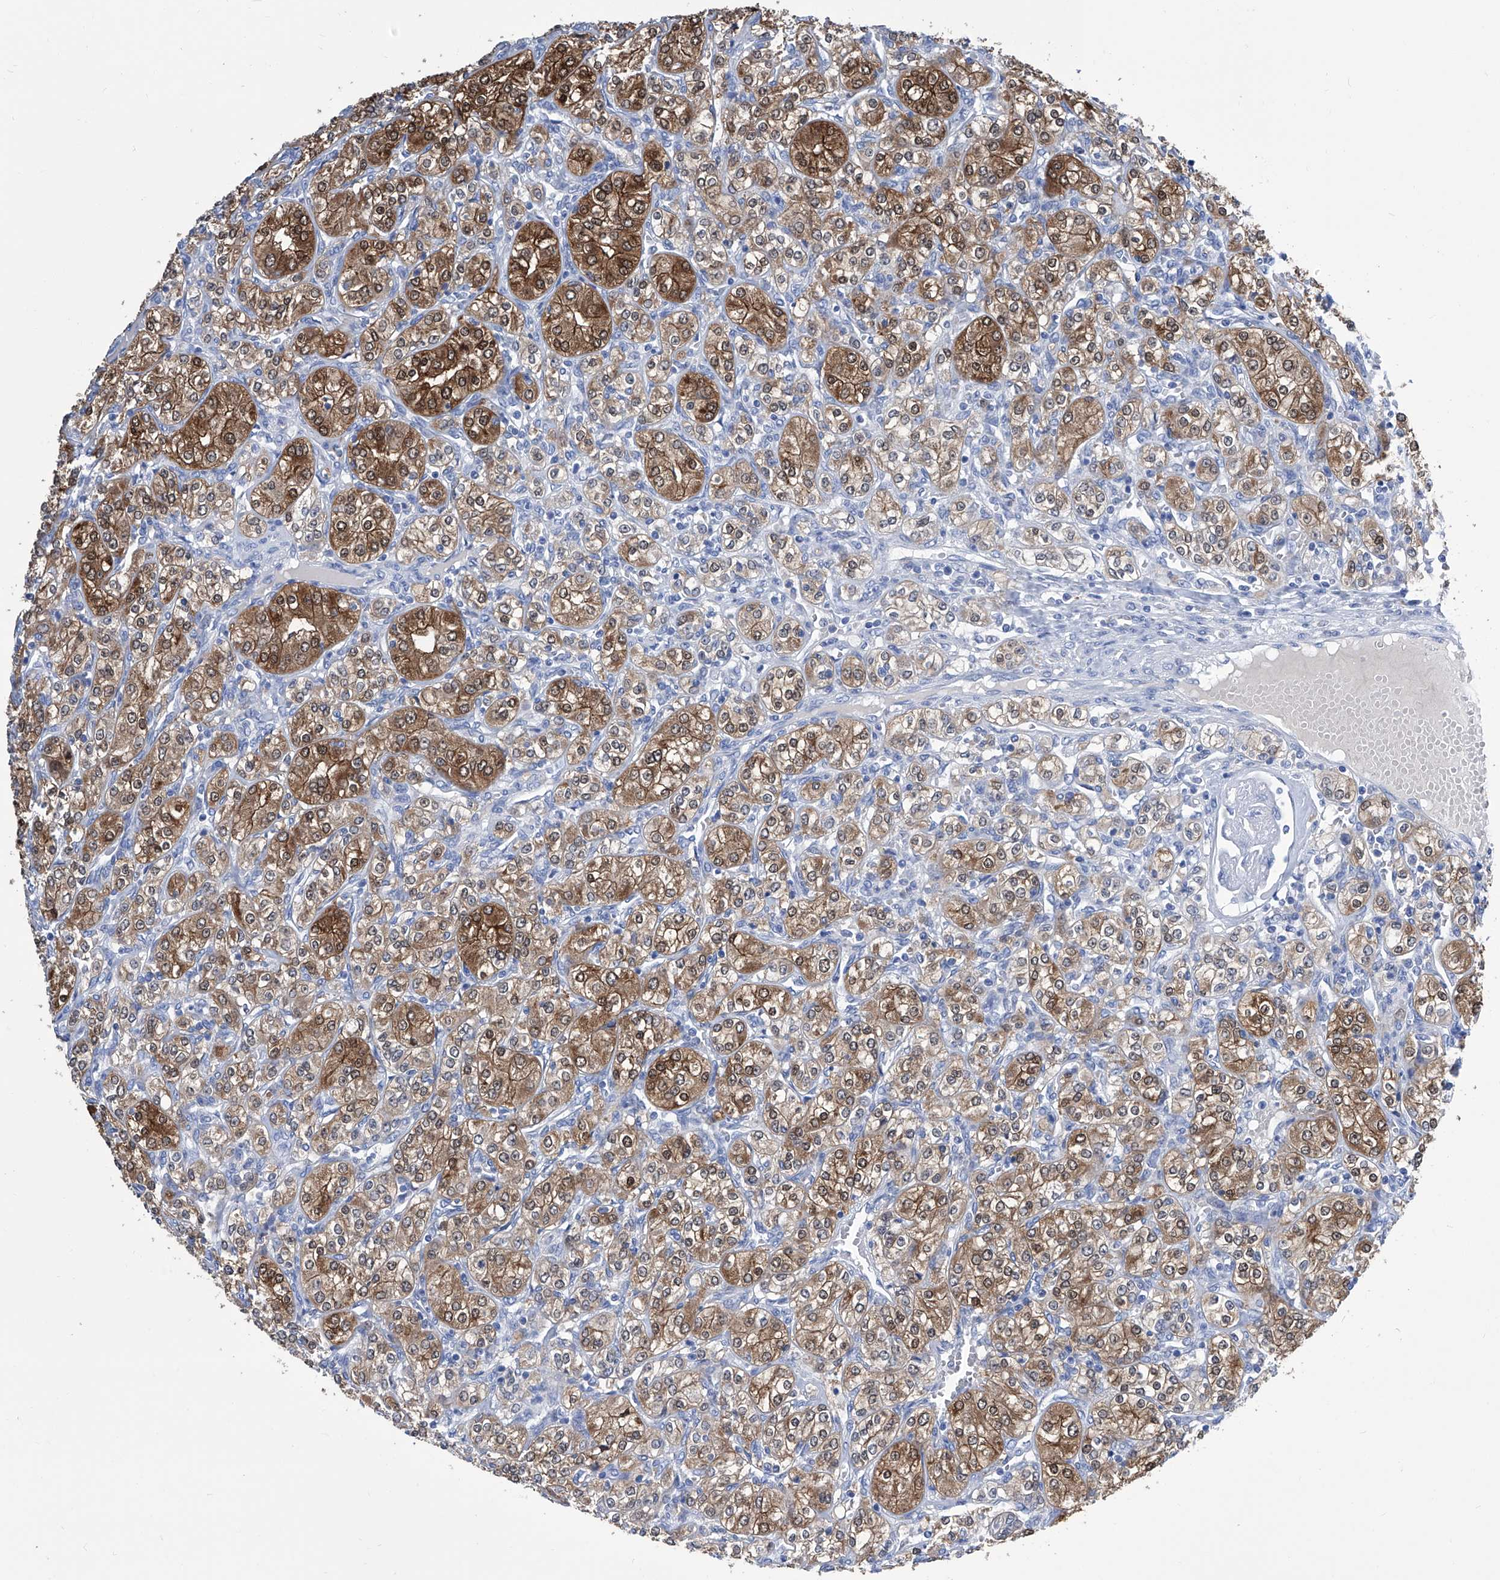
{"staining": {"intensity": "strong", "quantity": "25%-75%", "location": "cytoplasmic/membranous,nuclear"}, "tissue": "renal cancer", "cell_type": "Tumor cells", "image_type": "cancer", "snomed": [{"axis": "morphology", "description": "Adenocarcinoma, NOS"}, {"axis": "topography", "description": "Kidney"}], "caption": "Brown immunohistochemical staining in human renal cancer (adenocarcinoma) shows strong cytoplasmic/membranous and nuclear staining in approximately 25%-75% of tumor cells. Immunohistochemistry (ihc) stains the protein of interest in brown and the nuclei are stained blue.", "gene": "IMPA2", "patient": {"sex": "male", "age": 77}}